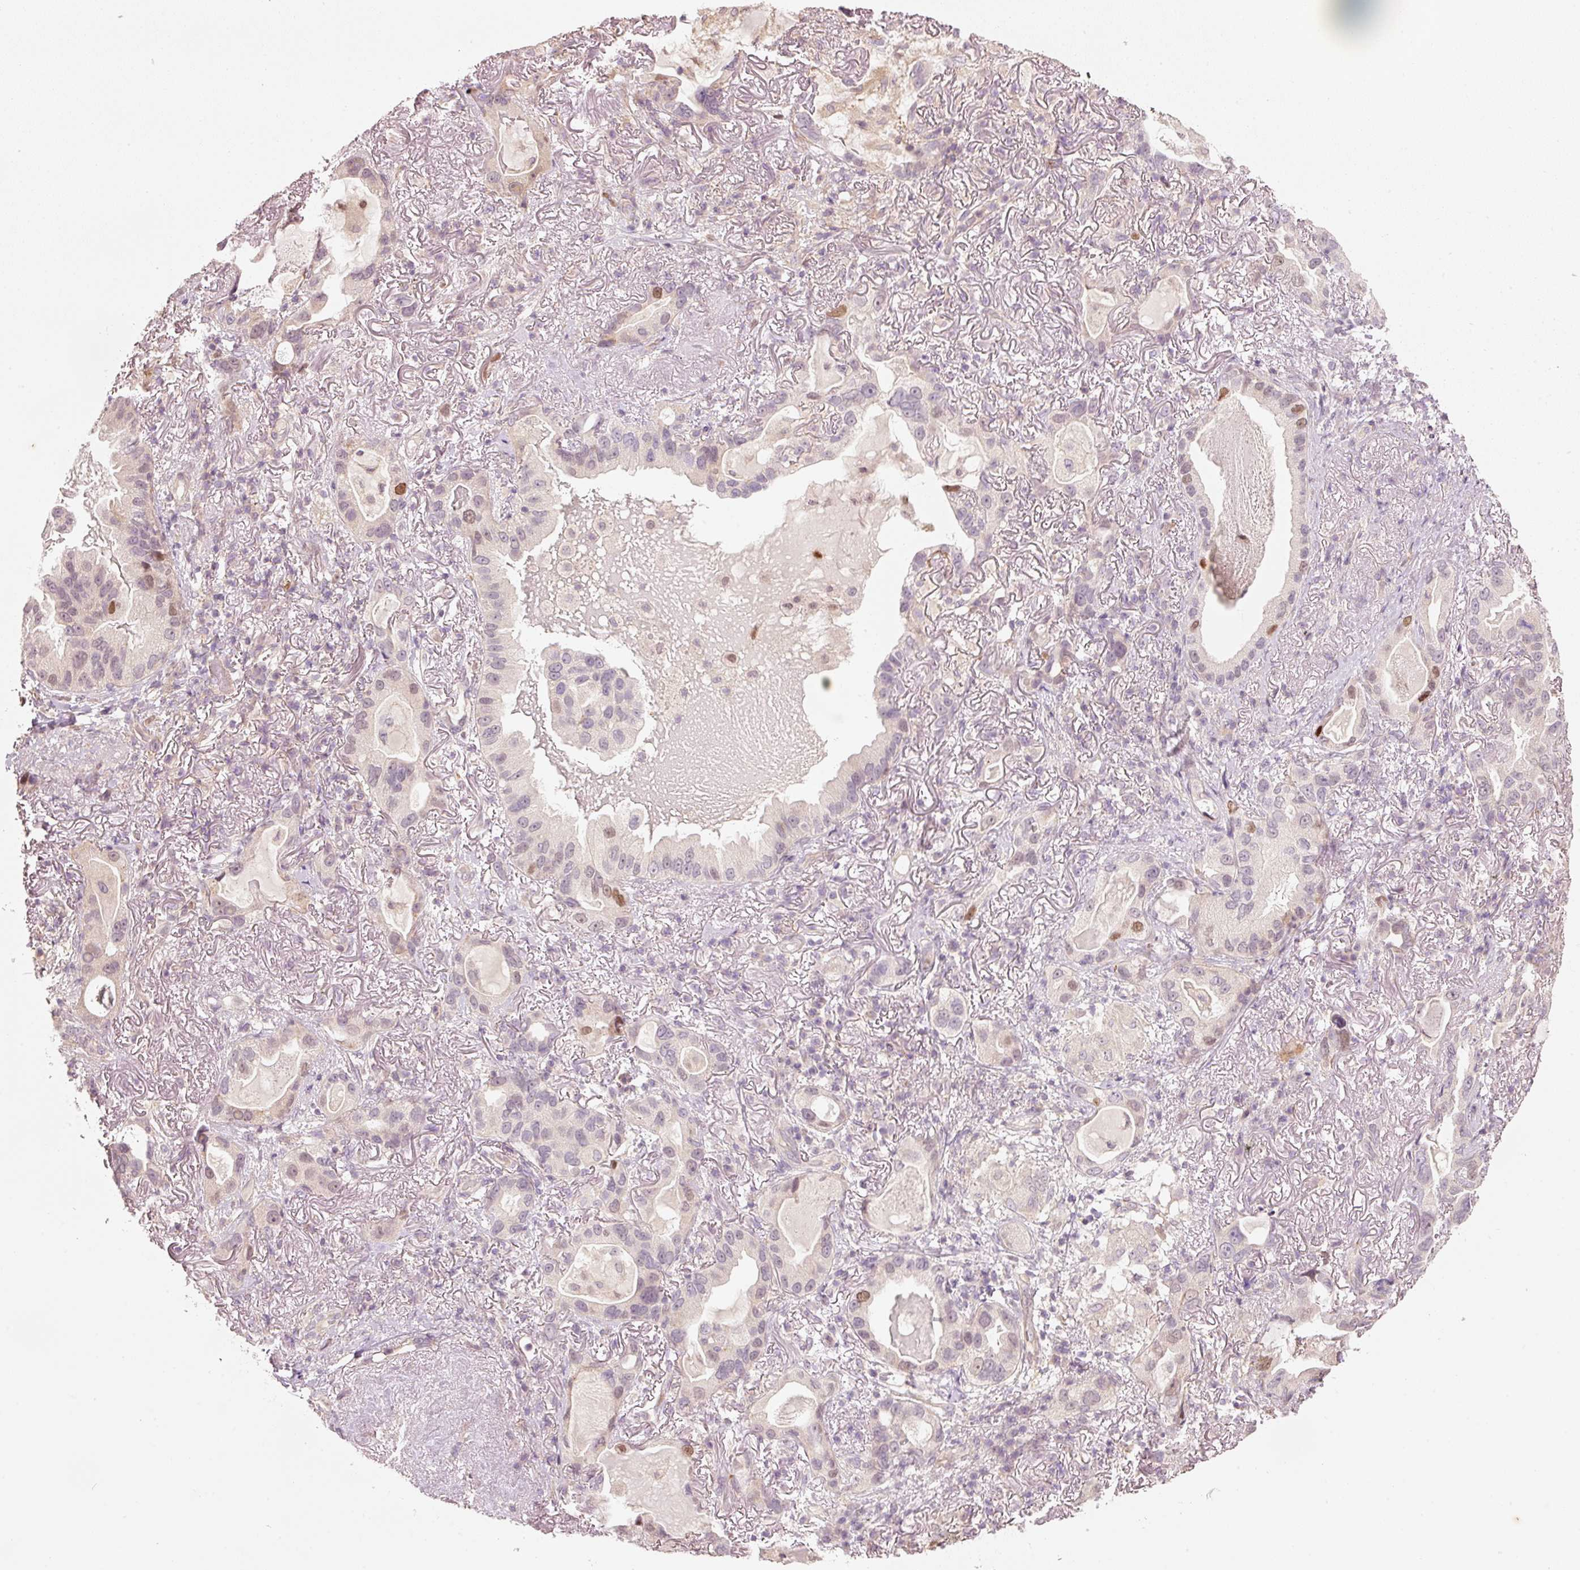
{"staining": {"intensity": "moderate", "quantity": "<25%", "location": "nuclear"}, "tissue": "lung cancer", "cell_type": "Tumor cells", "image_type": "cancer", "snomed": [{"axis": "morphology", "description": "Adenocarcinoma, NOS"}, {"axis": "topography", "description": "Lung"}], "caption": "An immunohistochemistry micrograph of tumor tissue is shown. Protein staining in brown highlights moderate nuclear positivity in lung cancer (adenocarcinoma) within tumor cells.", "gene": "TREX2", "patient": {"sex": "female", "age": 69}}